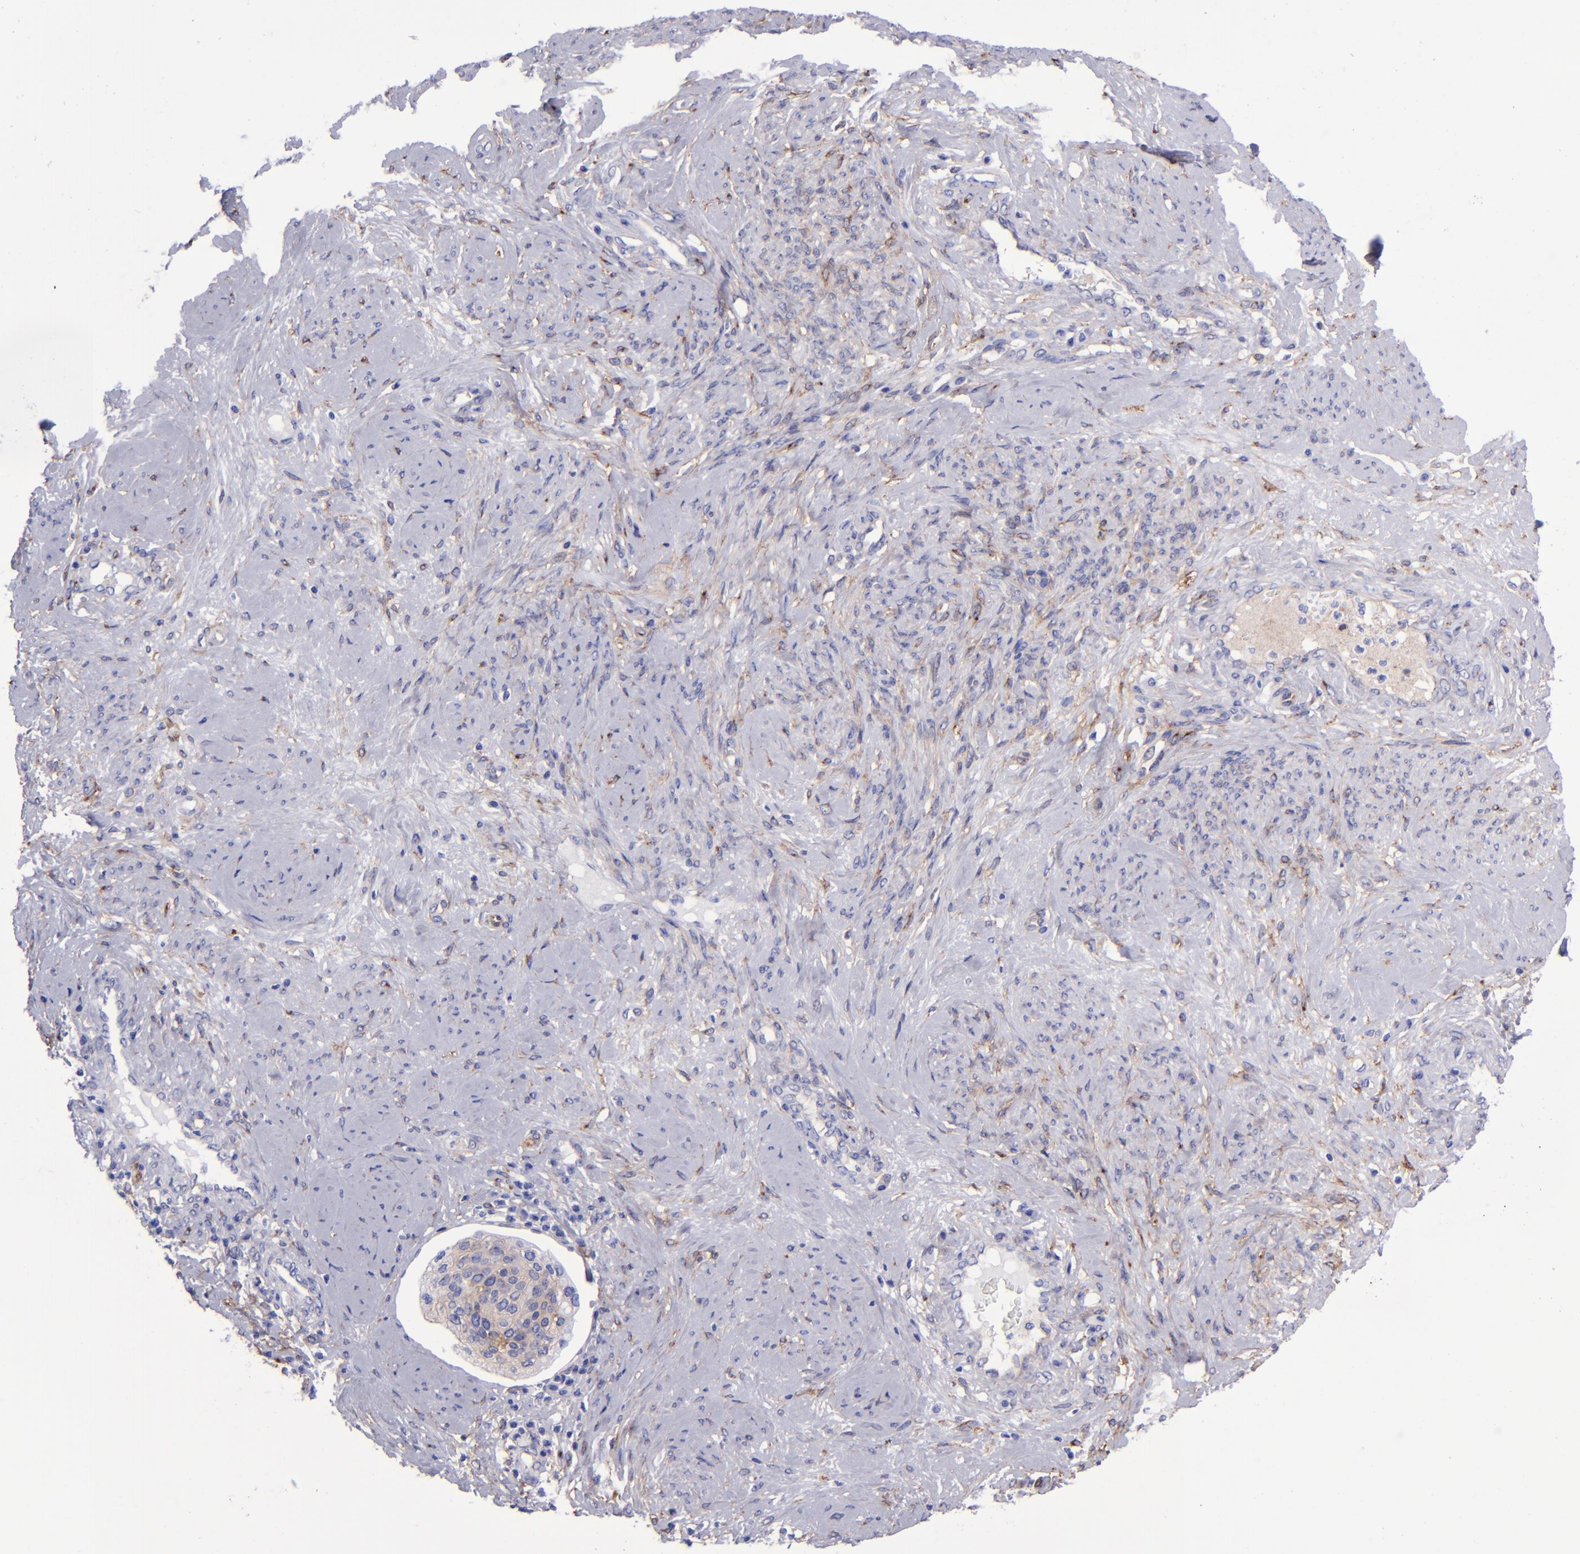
{"staining": {"intensity": "moderate", "quantity": "25%-75%", "location": "cytoplasmic/membranous"}, "tissue": "cervical cancer", "cell_type": "Tumor cells", "image_type": "cancer", "snomed": [{"axis": "morphology", "description": "Squamous cell carcinoma, NOS"}, {"axis": "topography", "description": "Cervix"}], "caption": "Protein analysis of cervical cancer (squamous cell carcinoma) tissue reveals moderate cytoplasmic/membranous expression in approximately 25%-75% of tumor cells.", "gene": "ITGAV", "patient": {"sex": "female", "age": 41}}